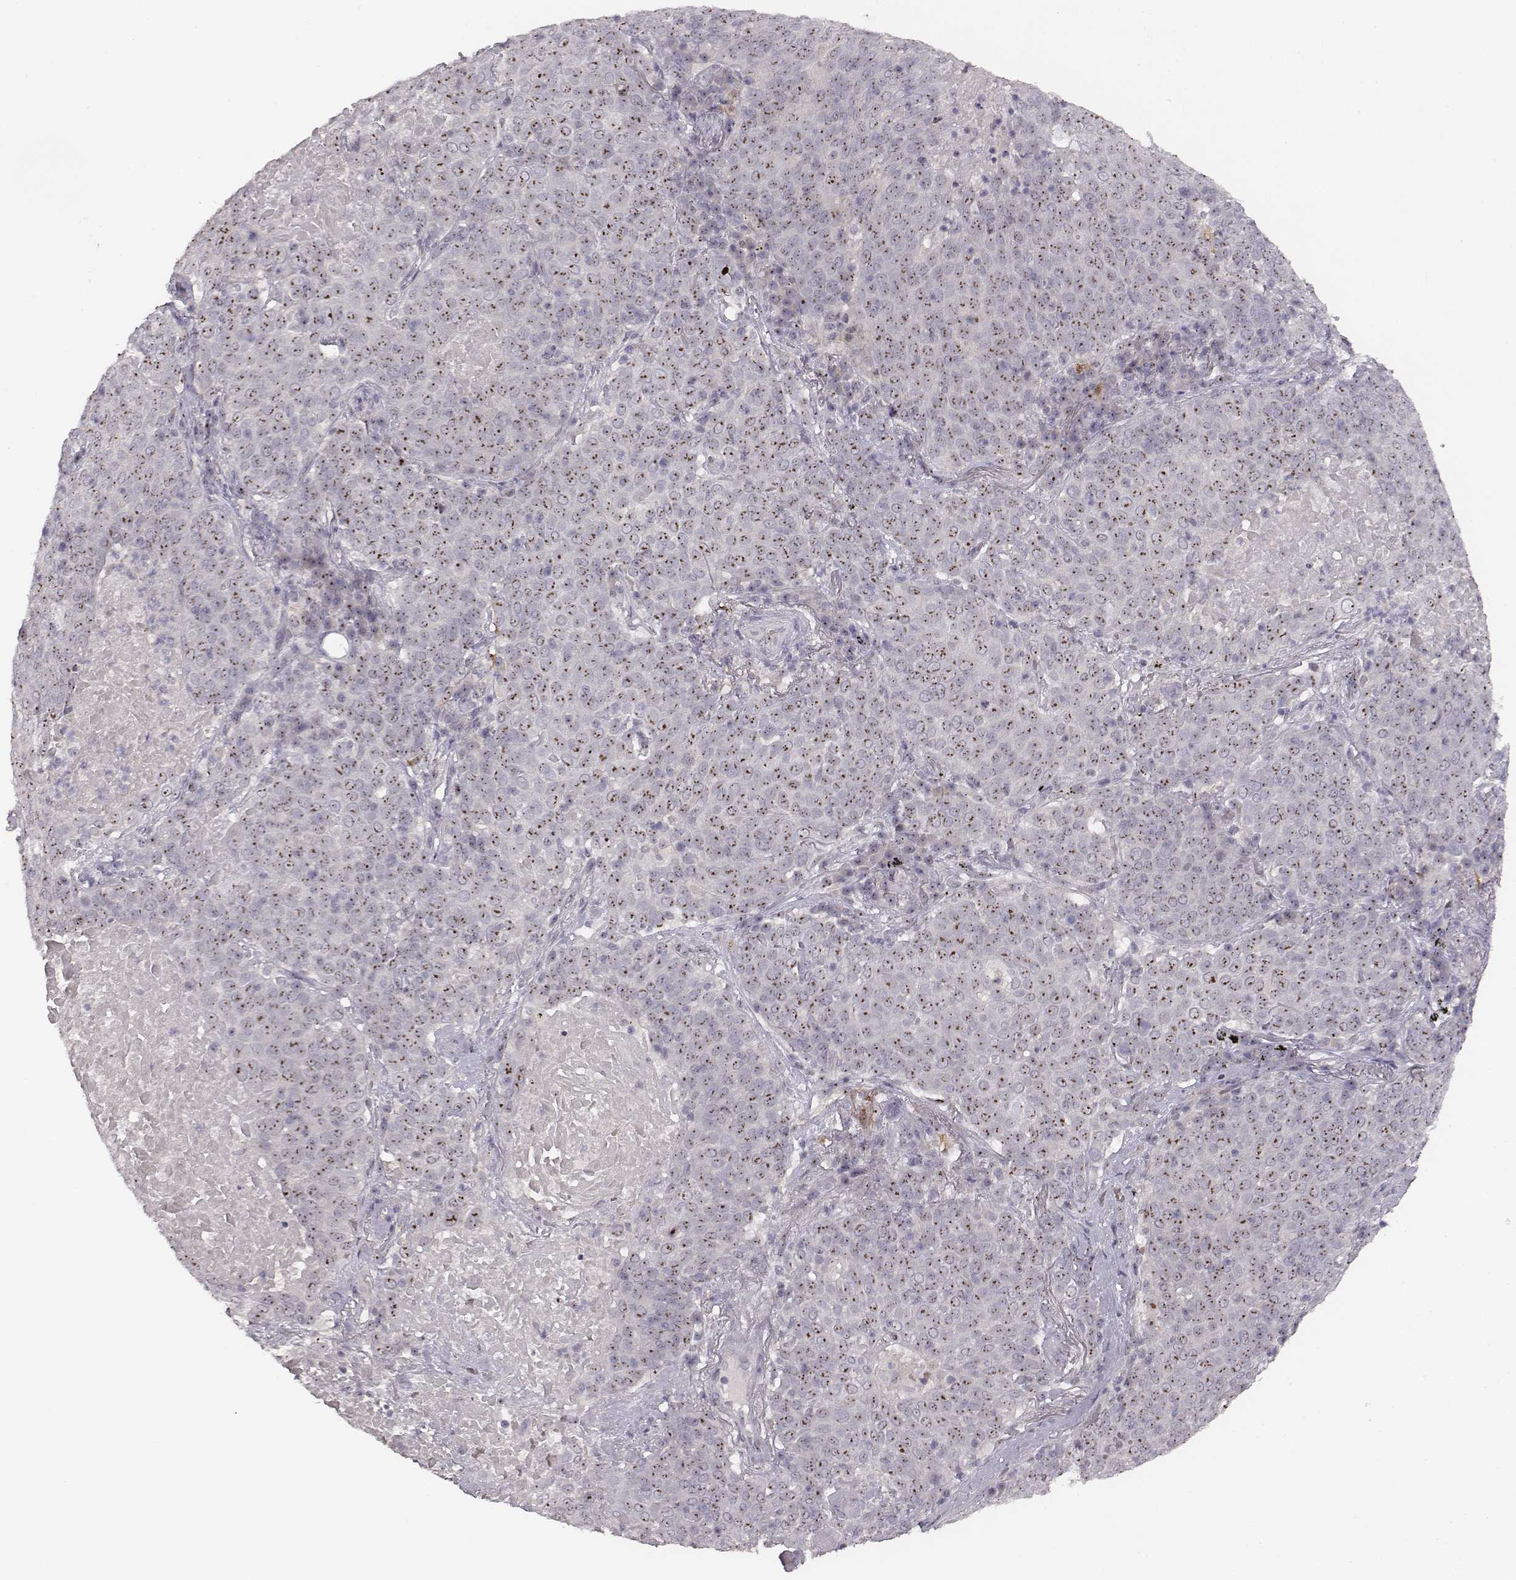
{"staining": {"intensity": "strong", "quantity": ">75%", "location": "nuclear"}, "tissue": "lung cancer", "cell_type": "Tumor cells", "image_type": "cancer", "snomed": [{"axis": "morphology", "description": "Squamous cell carcinoma, NOS"}, {"axis": "topography", "description": "Lung"}], "caption": "Lung cancer (squamous cell carcinoma) stained with a protein marker shows strong staining in tumor cells.", "gene": "NIFK", "patient": {"sex": "male", "age": 82}}